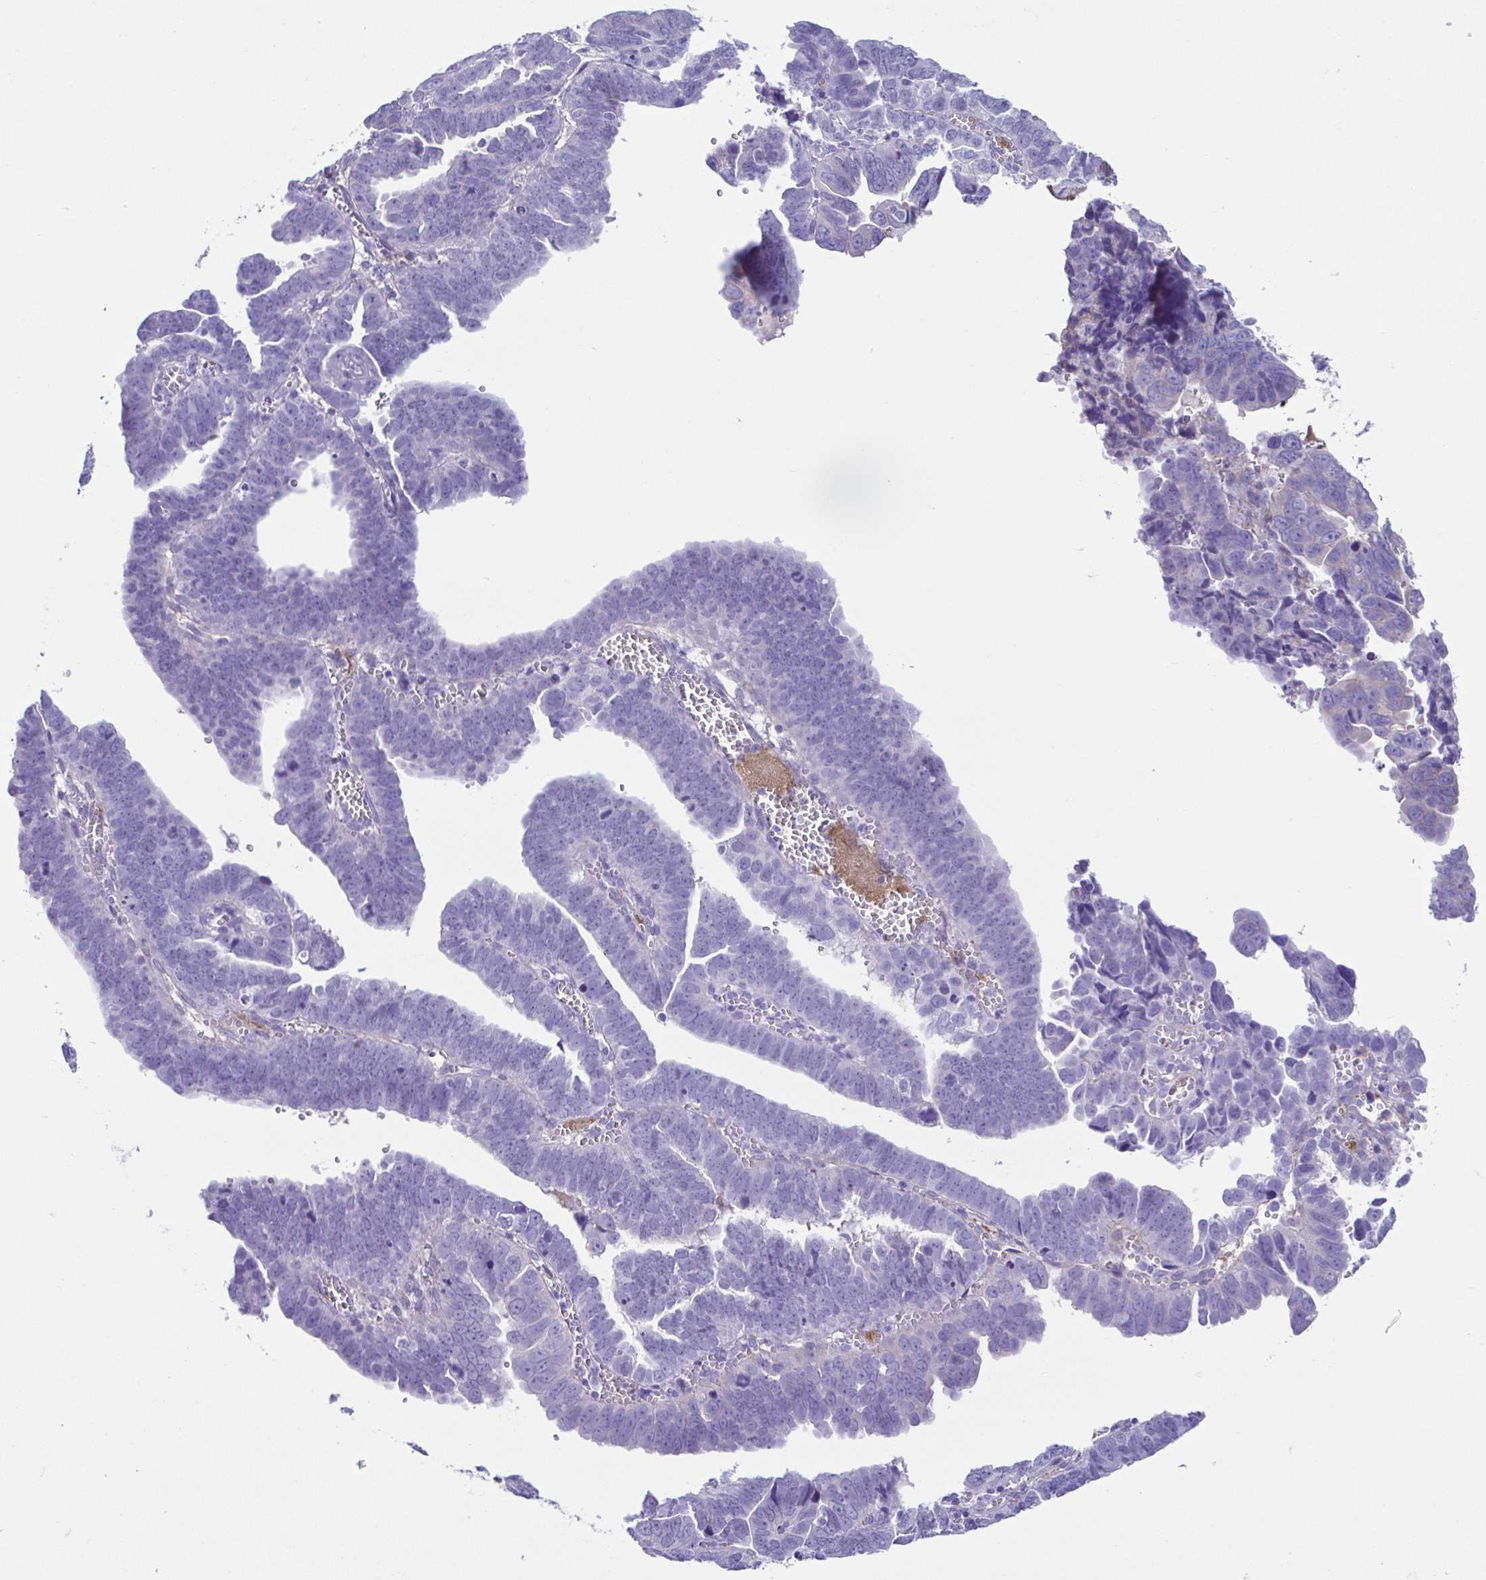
{"staining": {"intensity": "negative", "quantity": "none", "location": "none"}, "tissue": "endometrial cancer", "cell_type": "Tumor cells", "image_type": "cancer", "snomed": [{"axis": "morphology", "description": "Adenocarcinoma, NOS"}, {"axis": "topography", "description": "Endometrium"}], "caption": "High power microscopy photomicrograph of an IHC micrograph of endometrial adenocarcinoma, revealing no significant positivity in tumor cells.", "gene": "CYP11B1", "patient": {"sex": "female", "age": 75}}